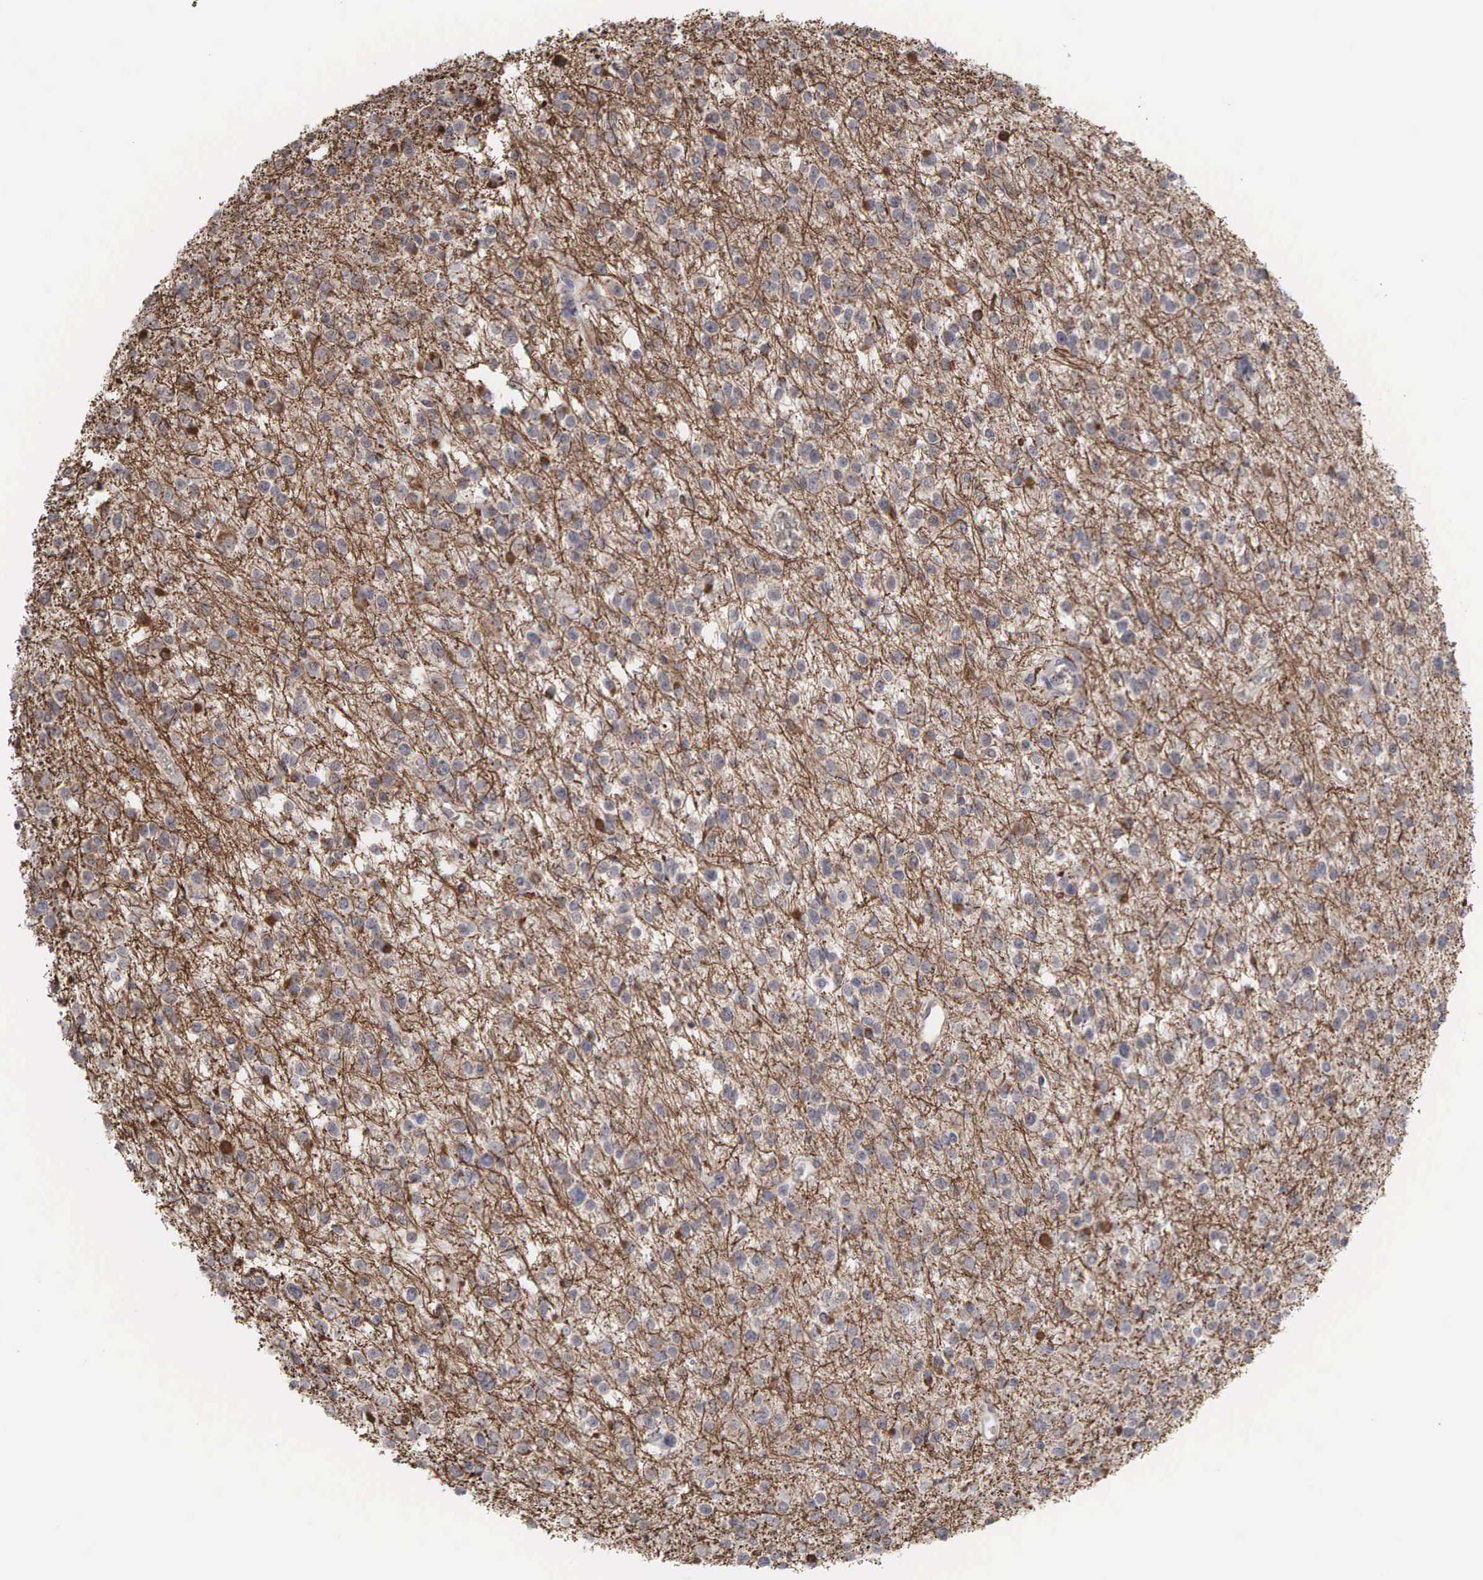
{"staining": {"intensity": "moderate", "quantity": "<25%", "location": "nuclear"}, "tissue": "glioma", "cell_type": "Tumor cells", "image_type": "cancer", "snomed": [{"axis": "morphology", "description": "Glioma, malignant, Low grade"}, {"axis": "topography", "description": "Brain"}], "caption": "Protein staining of malignant low-grade glioma tissue reveals moderate nuclear positivity in approximately <25% of tumor cells. The protein of interest is stained brown, and the nuclei are stained in blue (DAB (3,3'-diaminobenzidine) IHC with brightfield microscopy, high magnification).", "gene": "DKC1", "patient": {"sex": "female", "age": 36}}